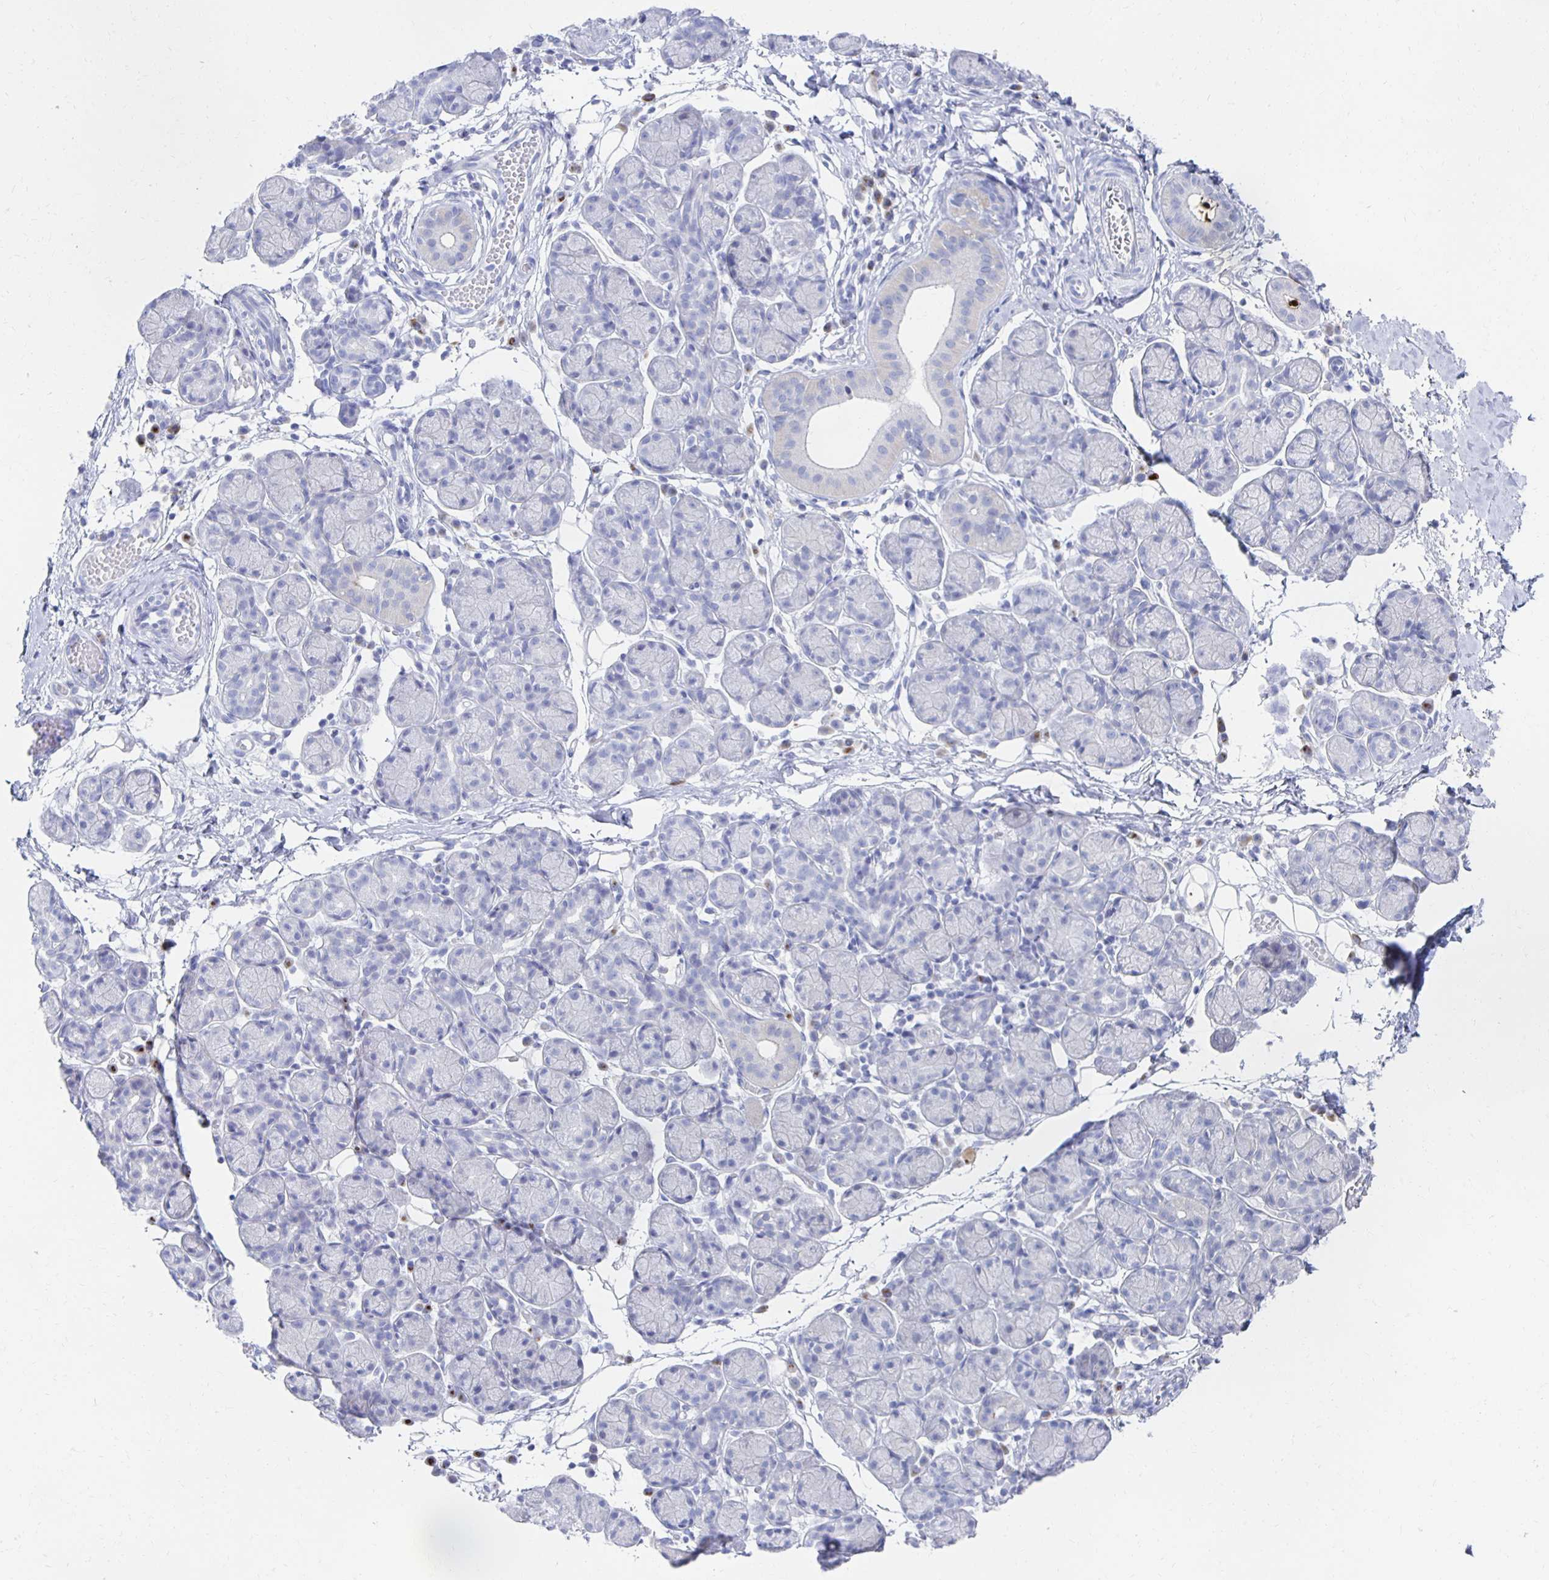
{"staining": {"intensity": "negative", "quantity": "none", "location": "none"}, "tissue": "salivary gland", "cell_type": "Glandular cells", "image_type": "normal", "snomed": [{"axis": "morphology", "description": "Normal tissue, NOS"}, {"axis": "morphology", "description": "Inflammation, NOS"}, {"axis": "topography", "description": "Lymph node"}, {"axis": "topography", "description": "Salivary gland"}], "caption": "Protein analysis of normal salivary gland demonstrates no significant expression in glandular cells. (DAB IHC with hematoxylin counter stain).", "gene": "PRDM7", "patient": {"sex": "male", "age": 3}}